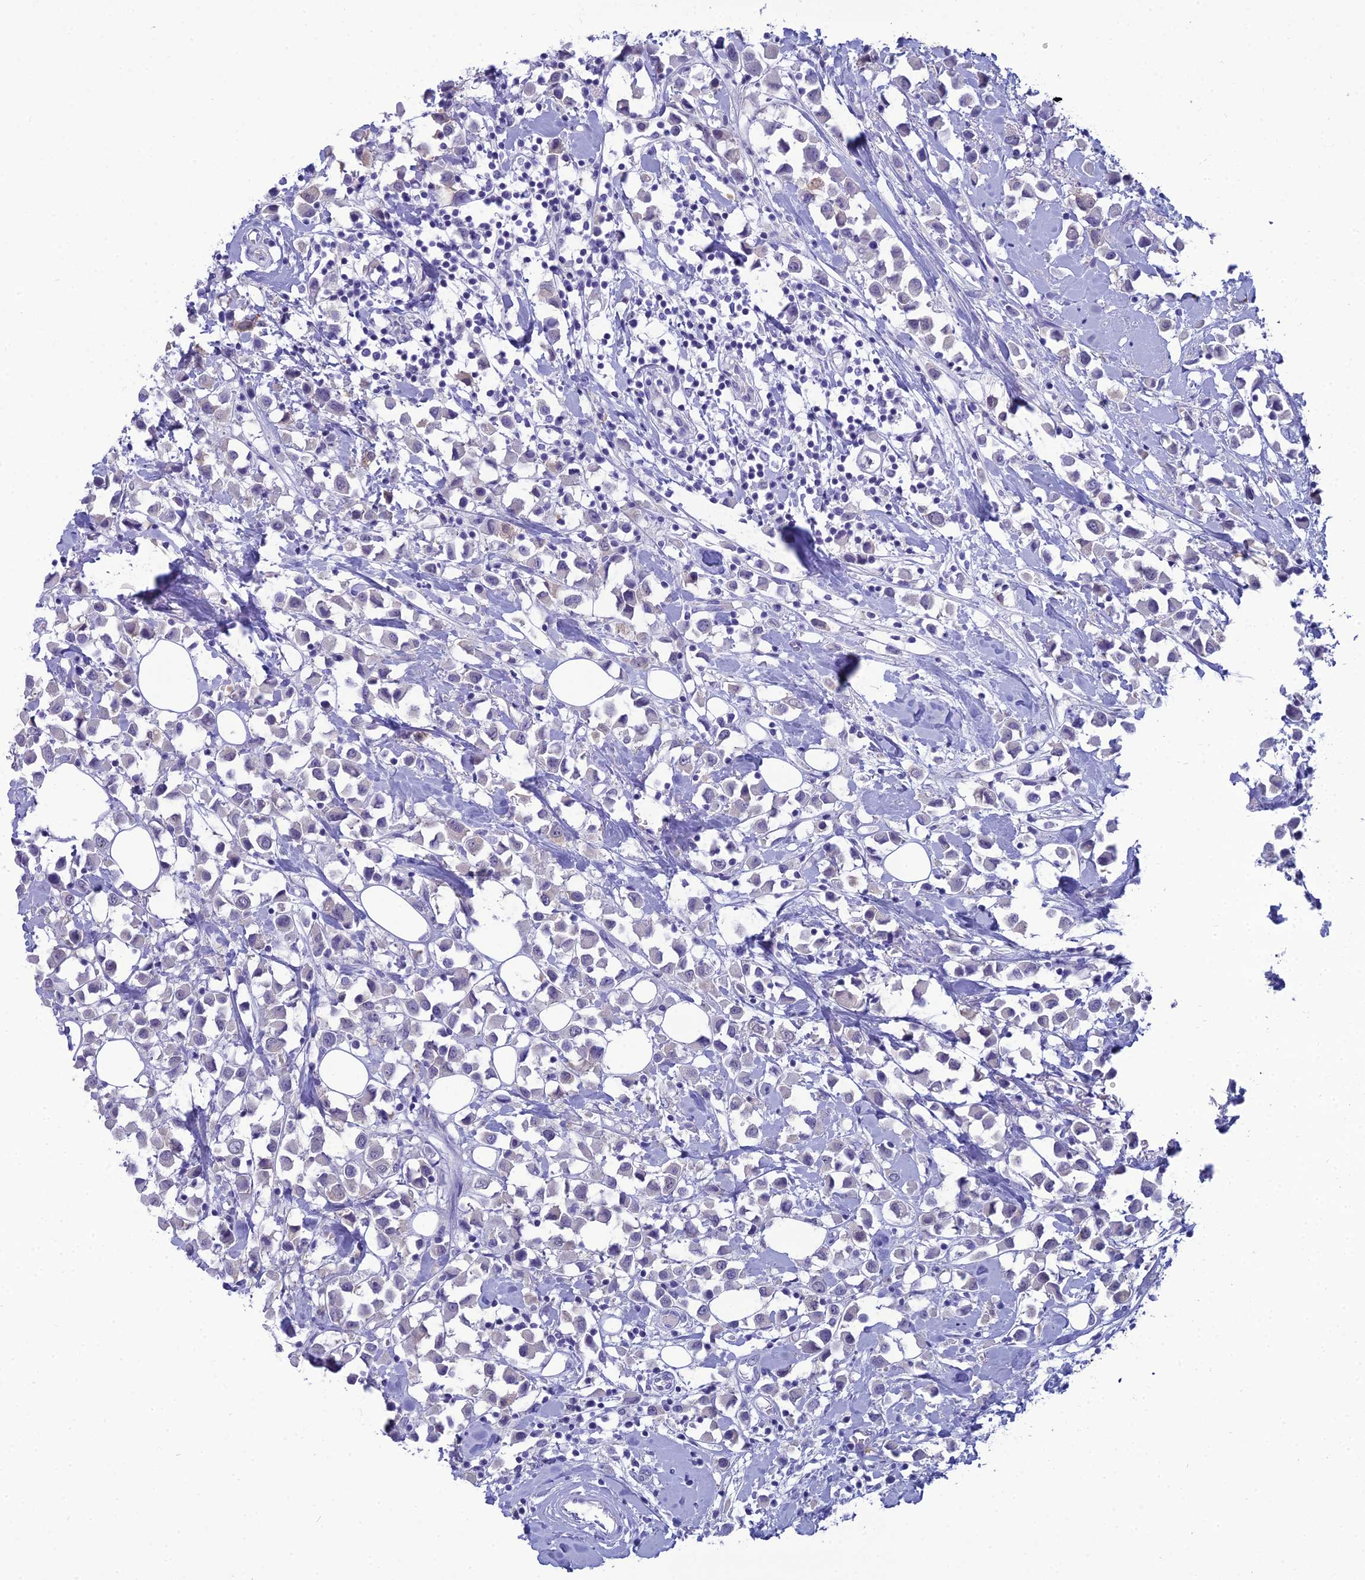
{"staining": {"intensity": "negative", "quantity": "none", "location": "none"}, "tissue": "breast cancer", "cell_type": "Tumor cells", "image_type": "cancer", "snomed": [{"axis": "morphology", "description": "Duct carcinoma"}, {"axis": "topography", "description": "Breast"}], "caption": "A high-resolution micrograph shows immunohistochemistry staining of breast cancer, which displays no significant expression in tumor cells.", "gene": "GNPNAT1", "patient": {"sex": "female", "age": 61}}